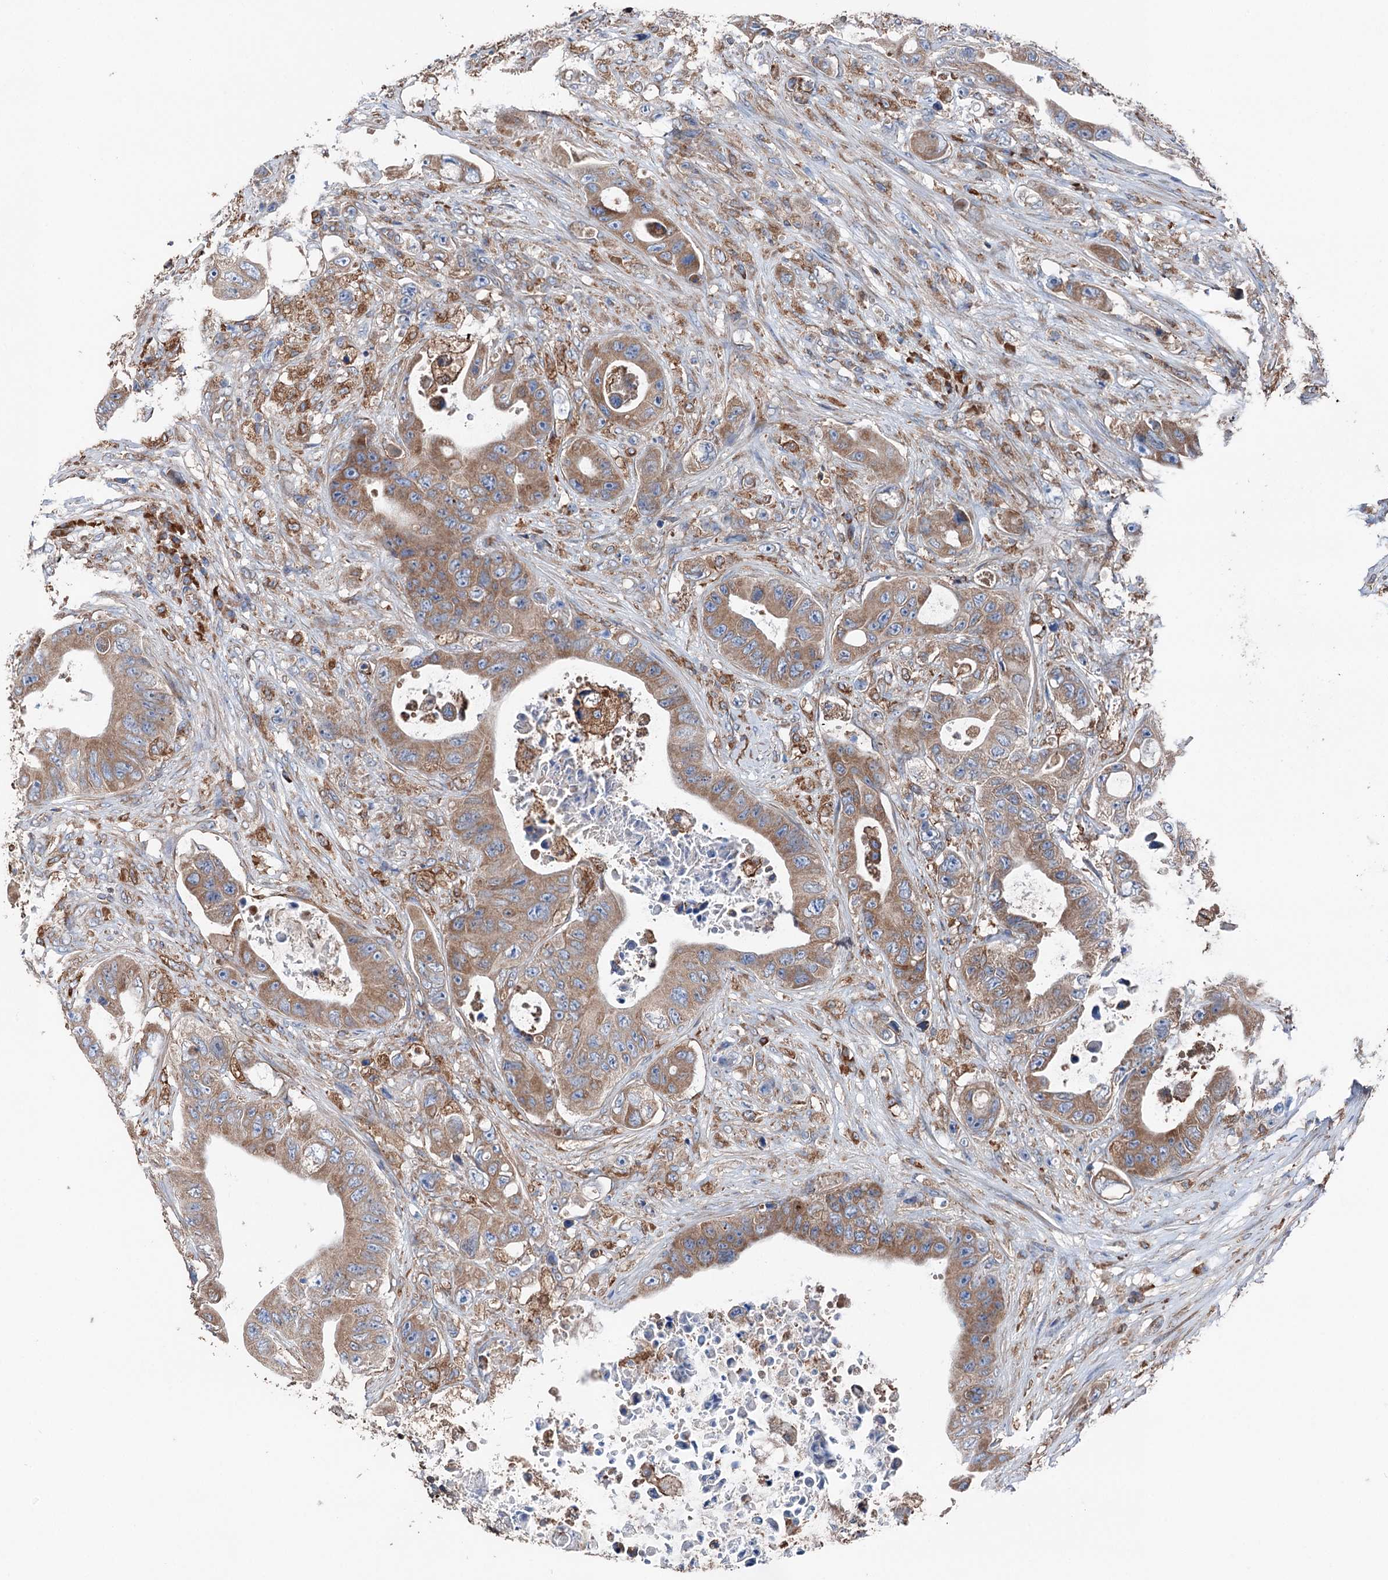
{"staining": {"intensity": "moderate", "quantity": ">75%", "location": "cytoplasmic/membranous"}, "tissue": "colorectal cancer", "cell_type": "Tumor cells", "image_type": "cancer", "snomed": [{"axis": "morphology", "description": "Adenocarcinoma, NOS"}, {"axis": "topography", "description": "Colon"}], "caption": "Colorectal cancer stained with immunohistochemistry (IHC) demonstrates moderate cytoplasmic/membranous expression in about >75% of tumor cells.", "gene": "ERP29", "patient": {"sex": "female", "age": 46}}